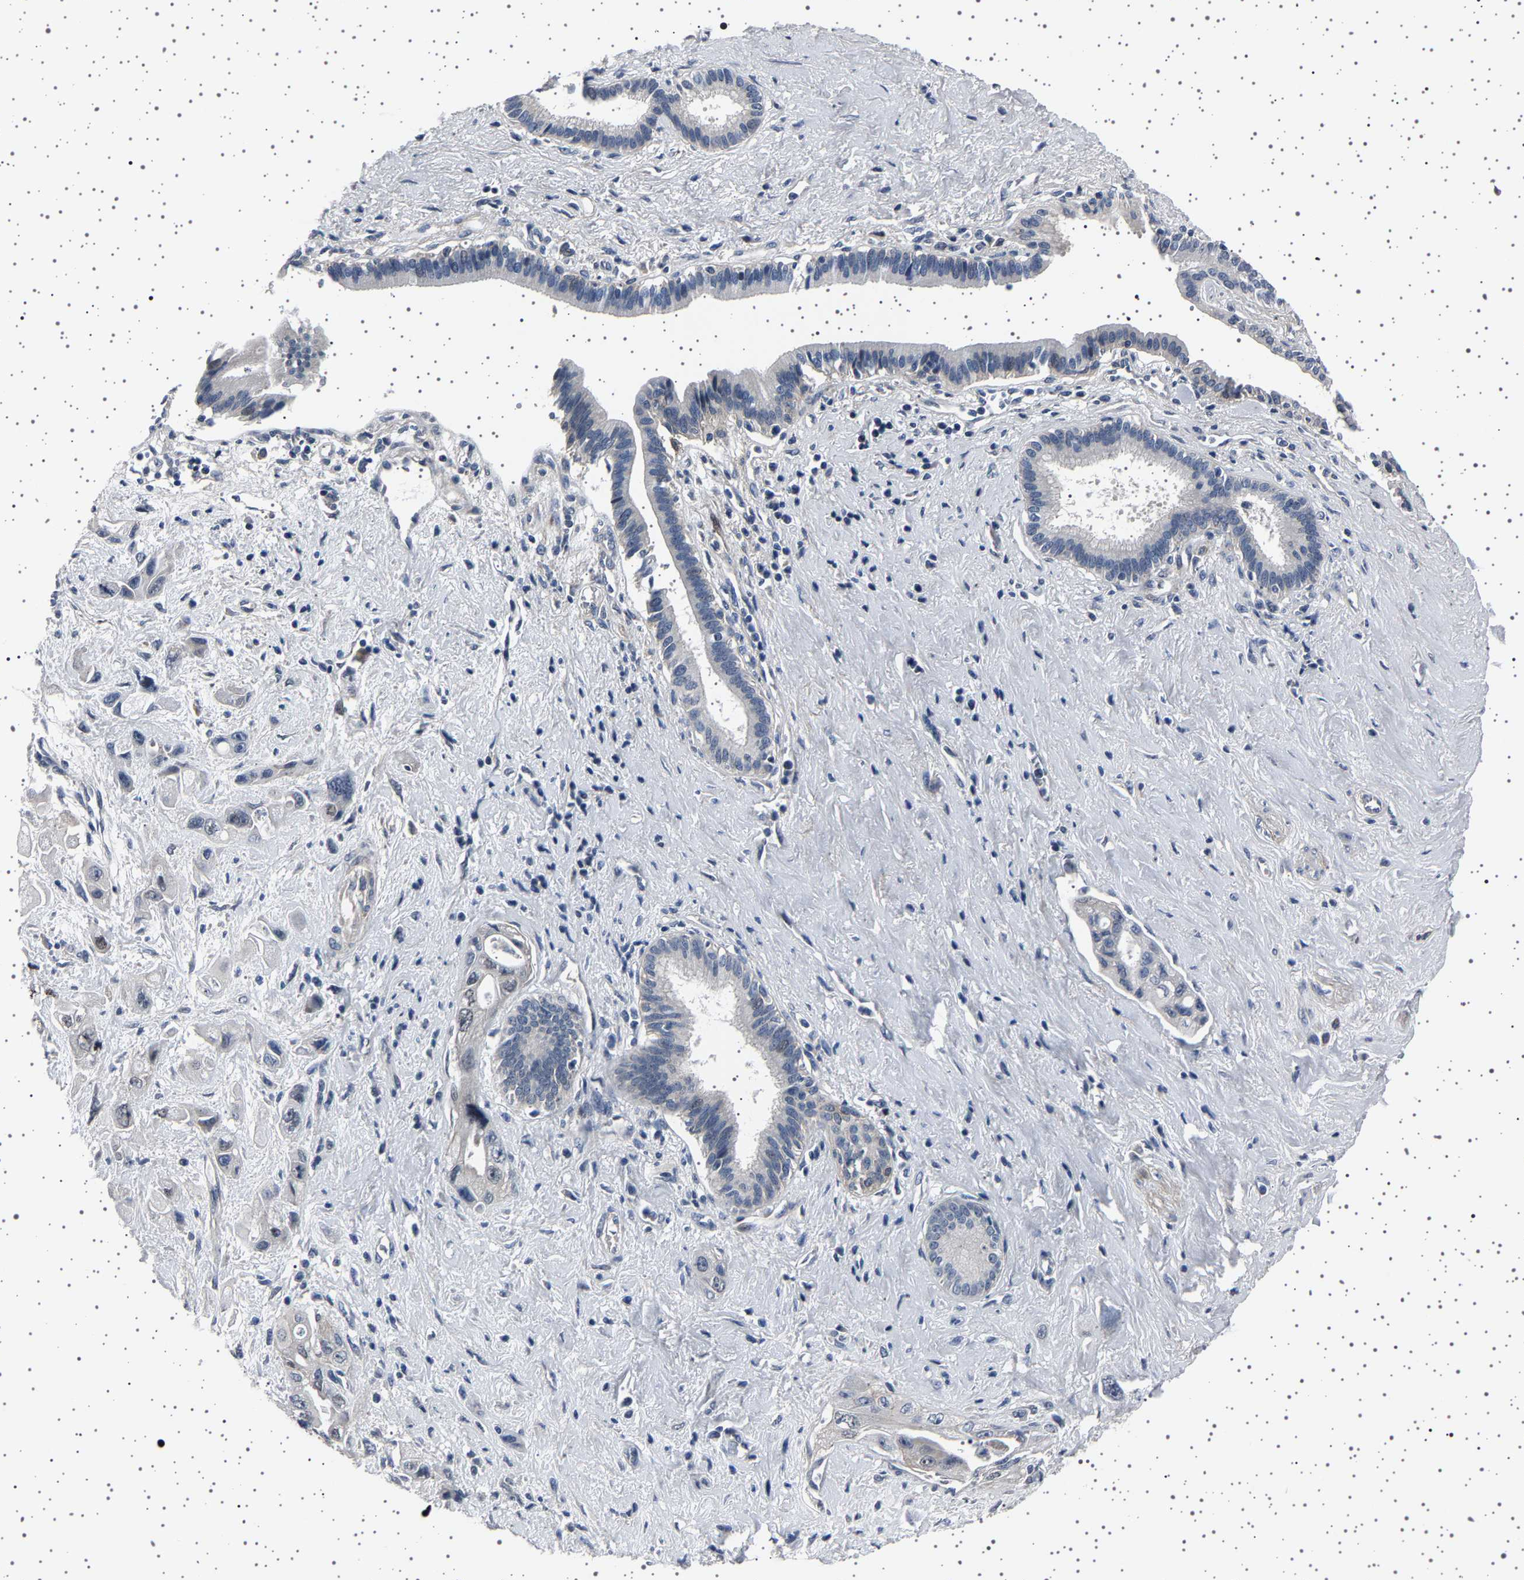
{"staining": {"intensity": "negative", "quantity": "none", "location": "none"}, "tissue": "pancreatic cancer", "cell_type": "Tumor cells", "image_type": "cancer", "snomed": [{"axis": "morphology", "description": "Adenocarcinoma, NOS"}, {"axis": "topography", "description": "Pancreas"}], "caption": "There is no significant staining in tumor cells of pancreatic adenocarcinoma.", "gene": "PAK5", "patient": {"sex": "female", "age": 66}}